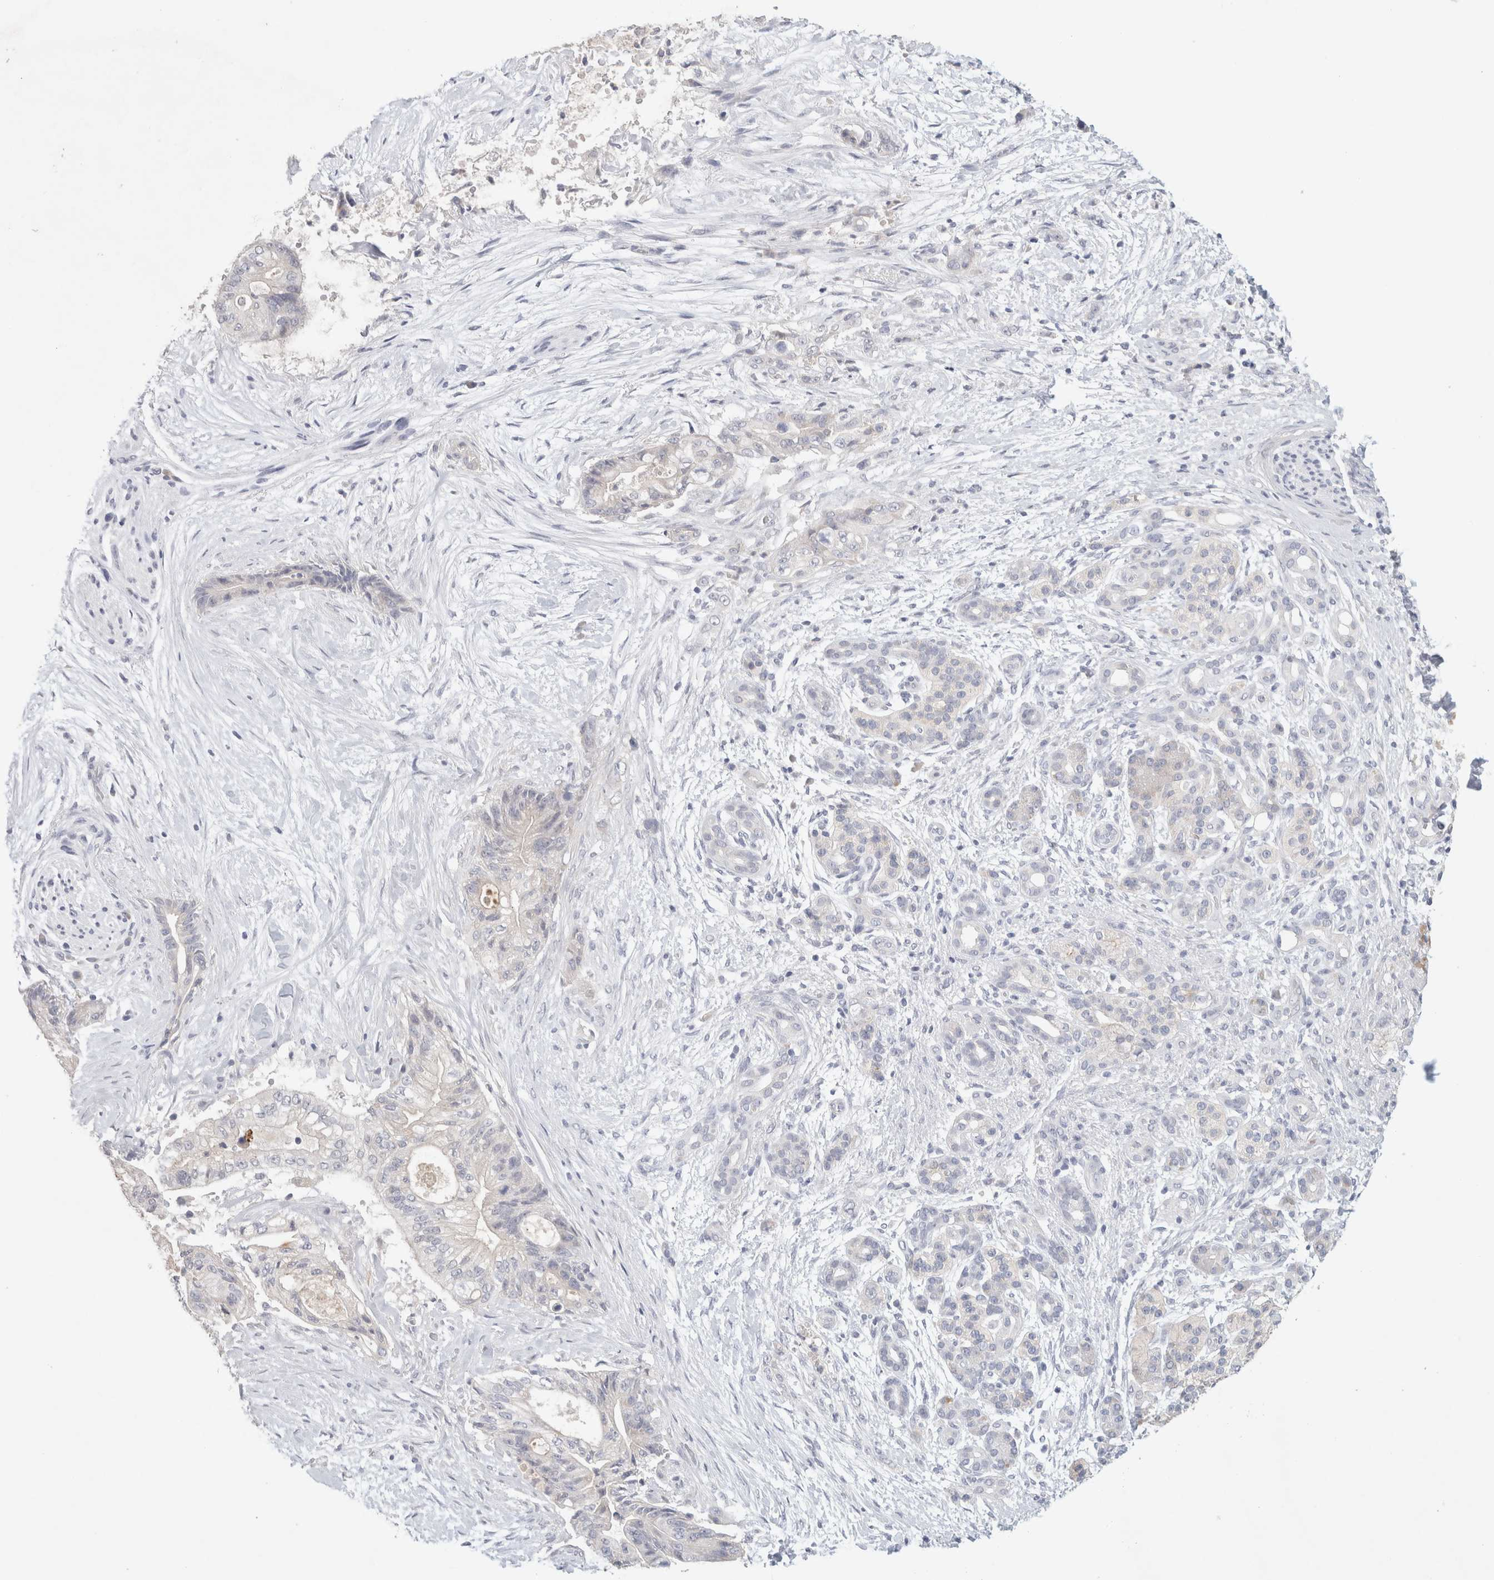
{"staining": {"intensity": "negative", "quantity": "none", "location": "none"}, "tissue": "pancreatic cancer", "cell_type": "Tumor cells", "image_type": "cancer", "snomed": [{"axis": "morphology", "description": "Adenocarcinoma, NOS"}, {"axis": "topography", "description": "Pancreas"}], "caption": "This photomicrograph is of pancreatic cancer (adenocarcinoma) stained with IHC to label a protein in brown with the nuclei are counter-stained blue. There is no expression in tumor cells.", "gene": "MPP2", "patient": {"sex": "male", "age": 59}}